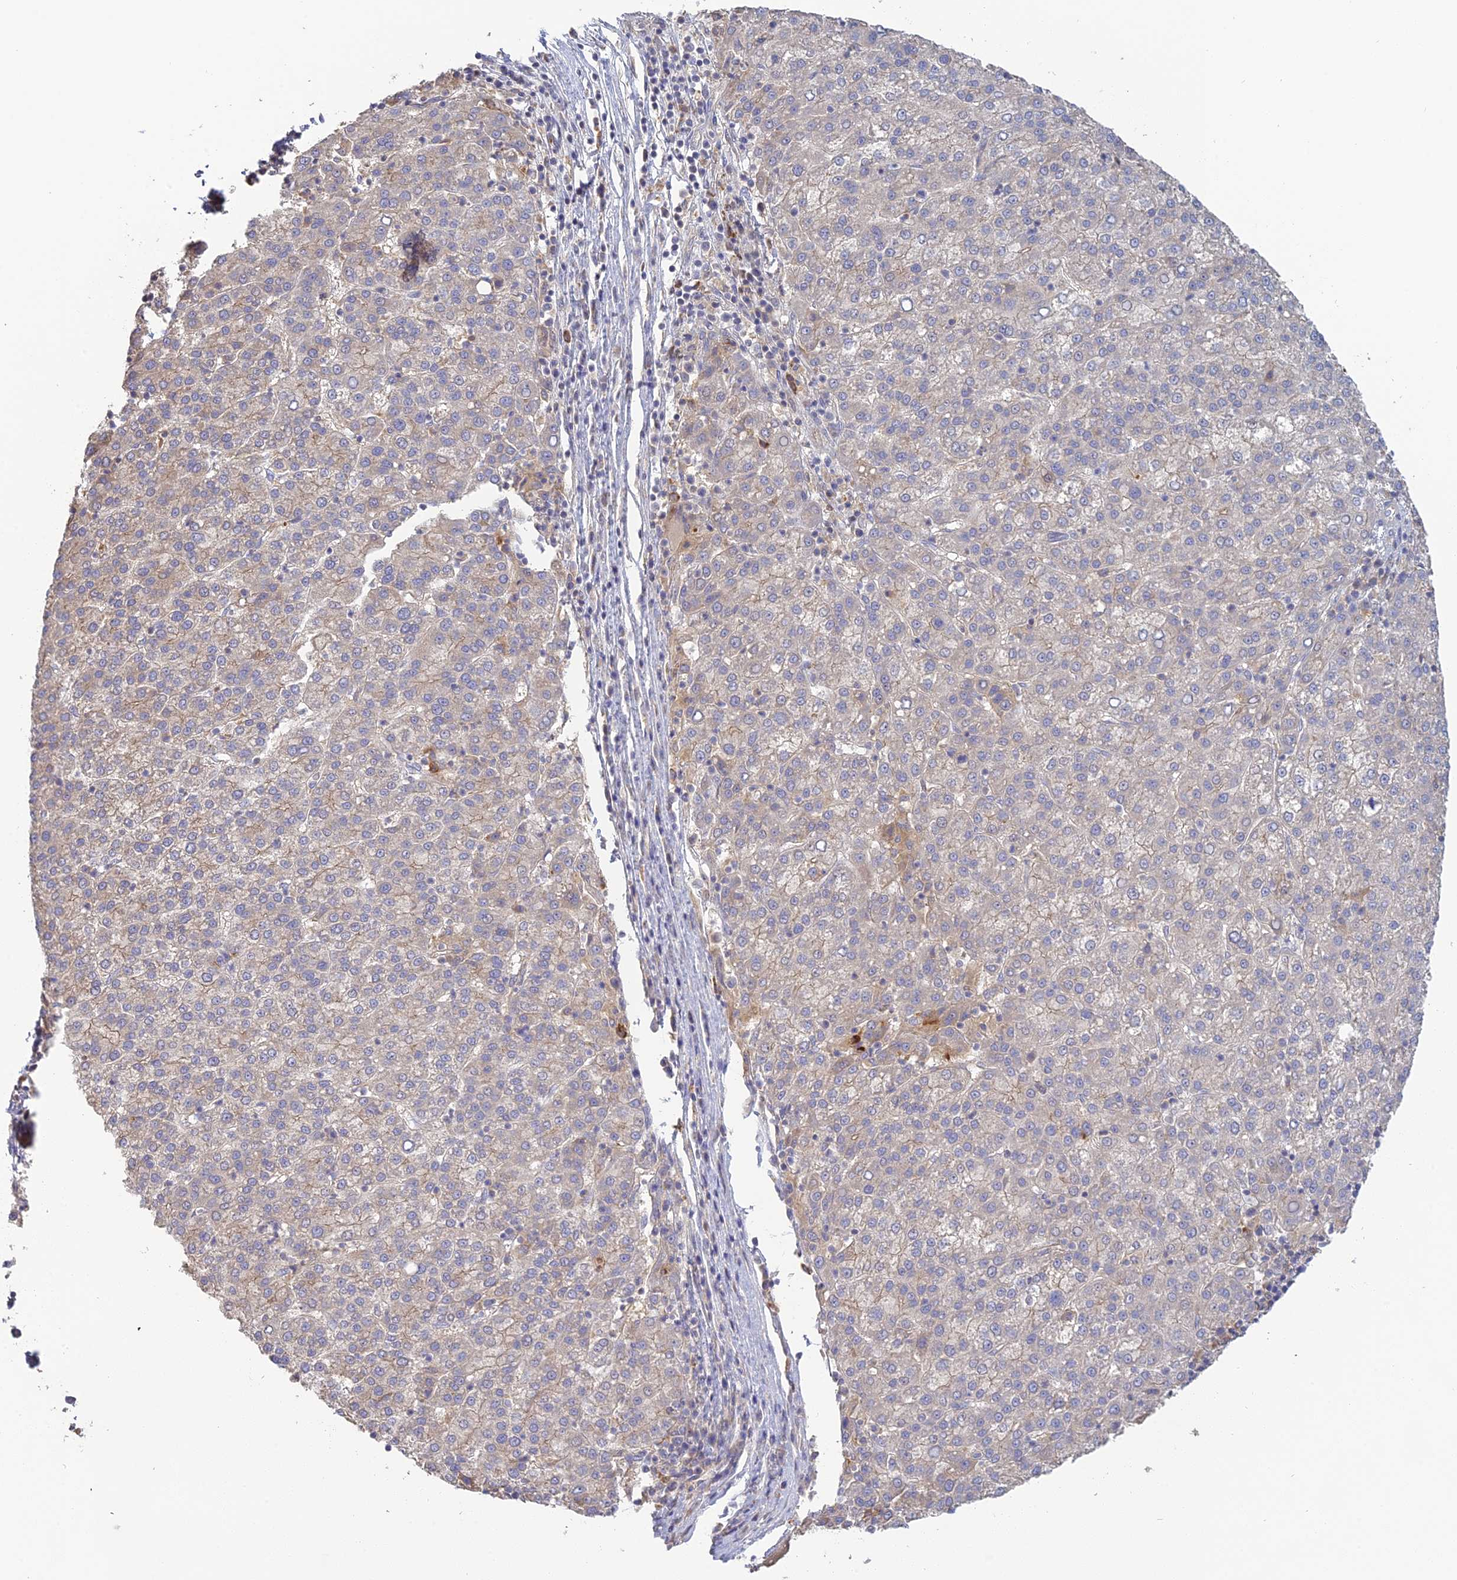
{"staining": {"intensity": "moderate", "quantity": "<25%", "location": "cytoplasmic/membranous"}, "tissue": "liver cancer", "cell_type": "Tumor cells", "image_type": "cancer", "snomed": [{"axis": "morphology", "description": "Carcinoma, Hepatocellular, NOS"}, {"axis": "topography", "description": "Liver"}], "caption": "Human liver hepatocellular carcinoma stained for a protein (brown) shows moderate cytoplasmic/membranous positive staining in about <25% of tumor cells.", "gene": "SFT2D2", "patient": {"sex": "female", "age": 58}}